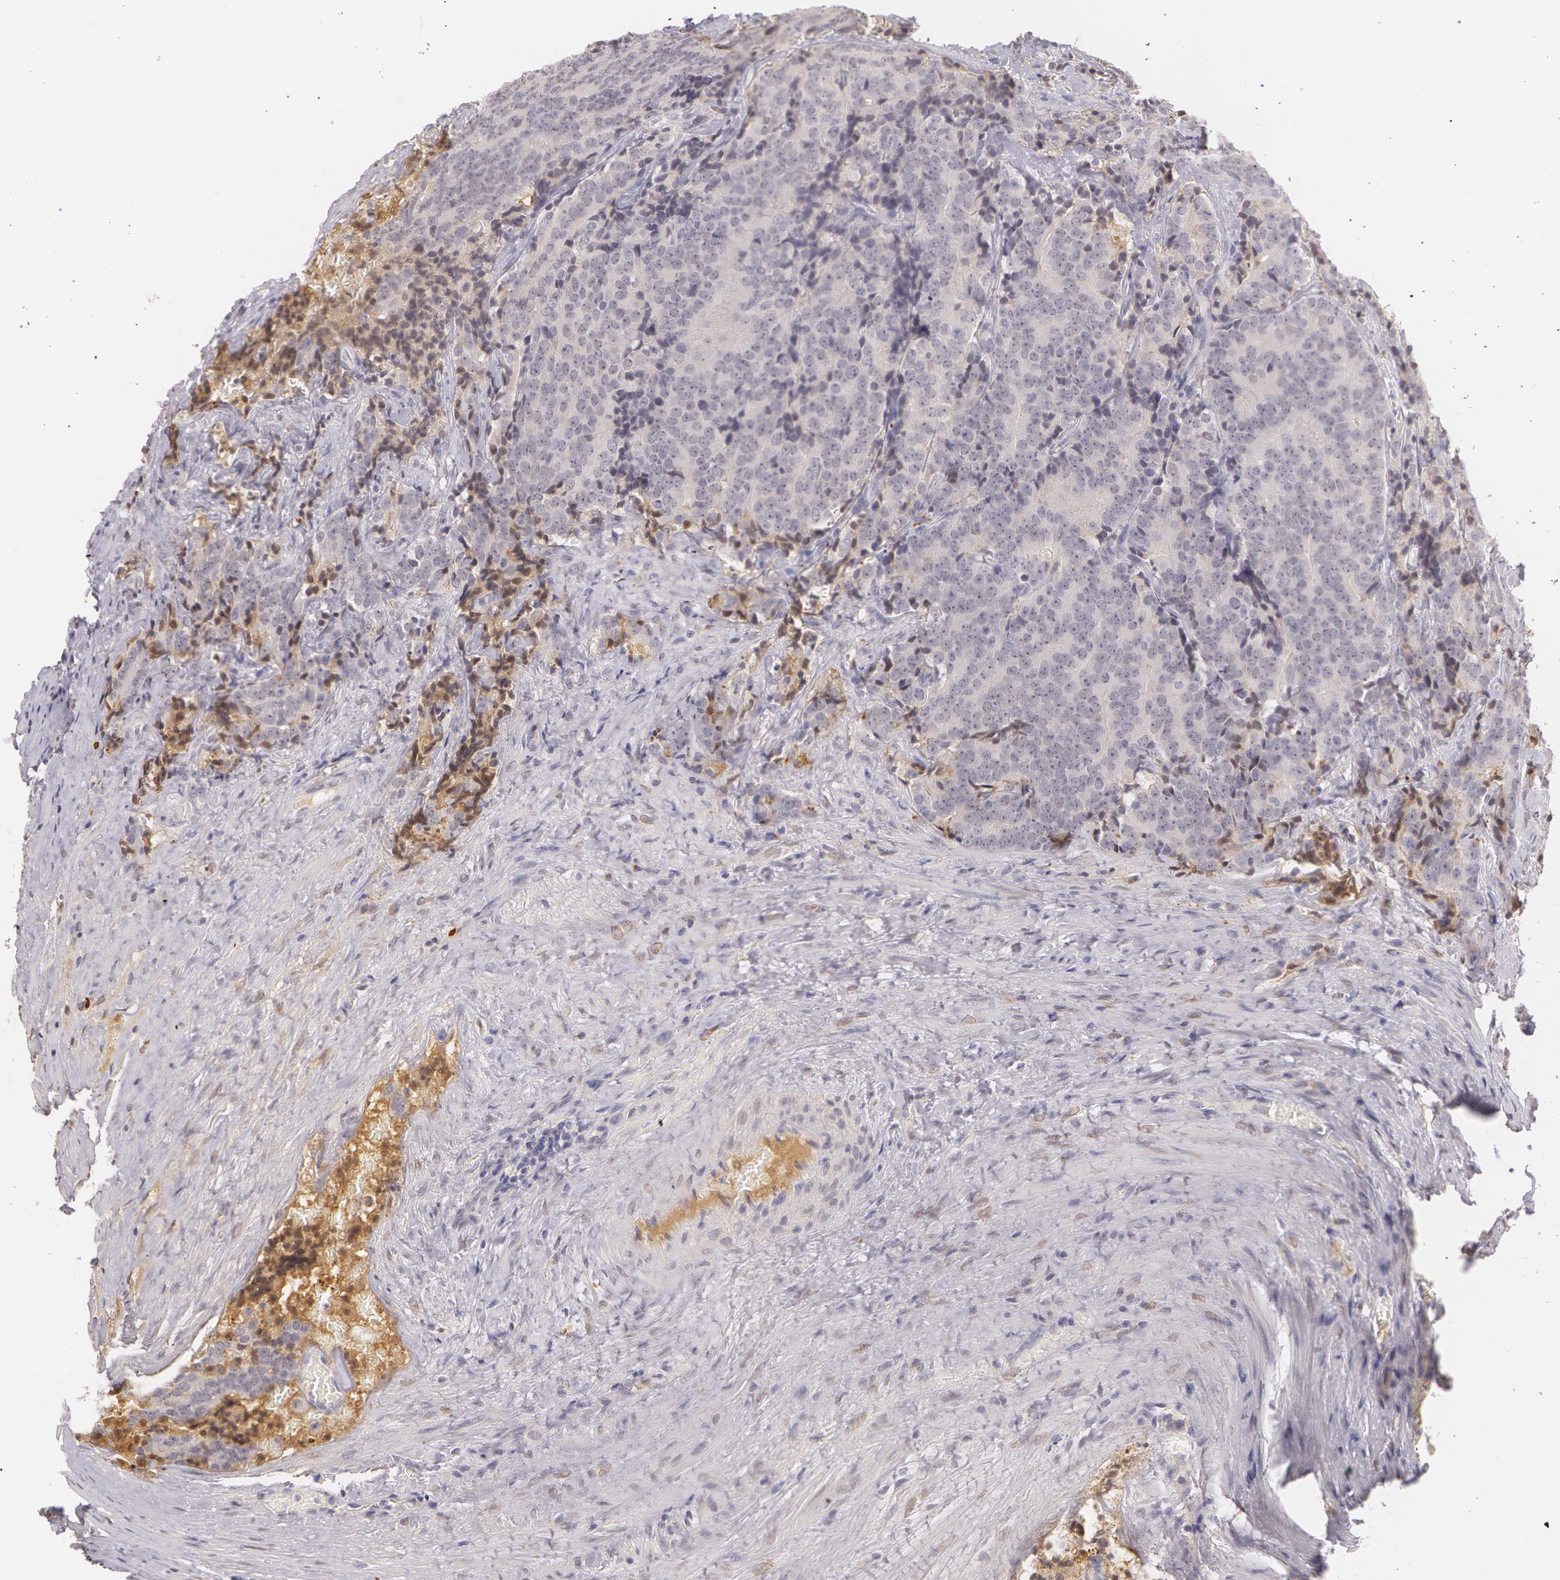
{"staining": {"intensity": "negative", "quantity": "none", "location": "none"}, "tissue": "prostate cancer", "cell_type": "Tumor cells", "image_type": "cancer", "snomed": [{"axis": "morphology", "description": "Adenocarcinoma, Medium grade"}, {"axis": "topography", "description": "Prostate"}], "caption": "Micrograph shows no significant protein positivity in tumor cells of prostate cancer (medium-grade adenocarcinoma).", "gene": "LBP", "patient": {"sex": "male", "age": 65}}